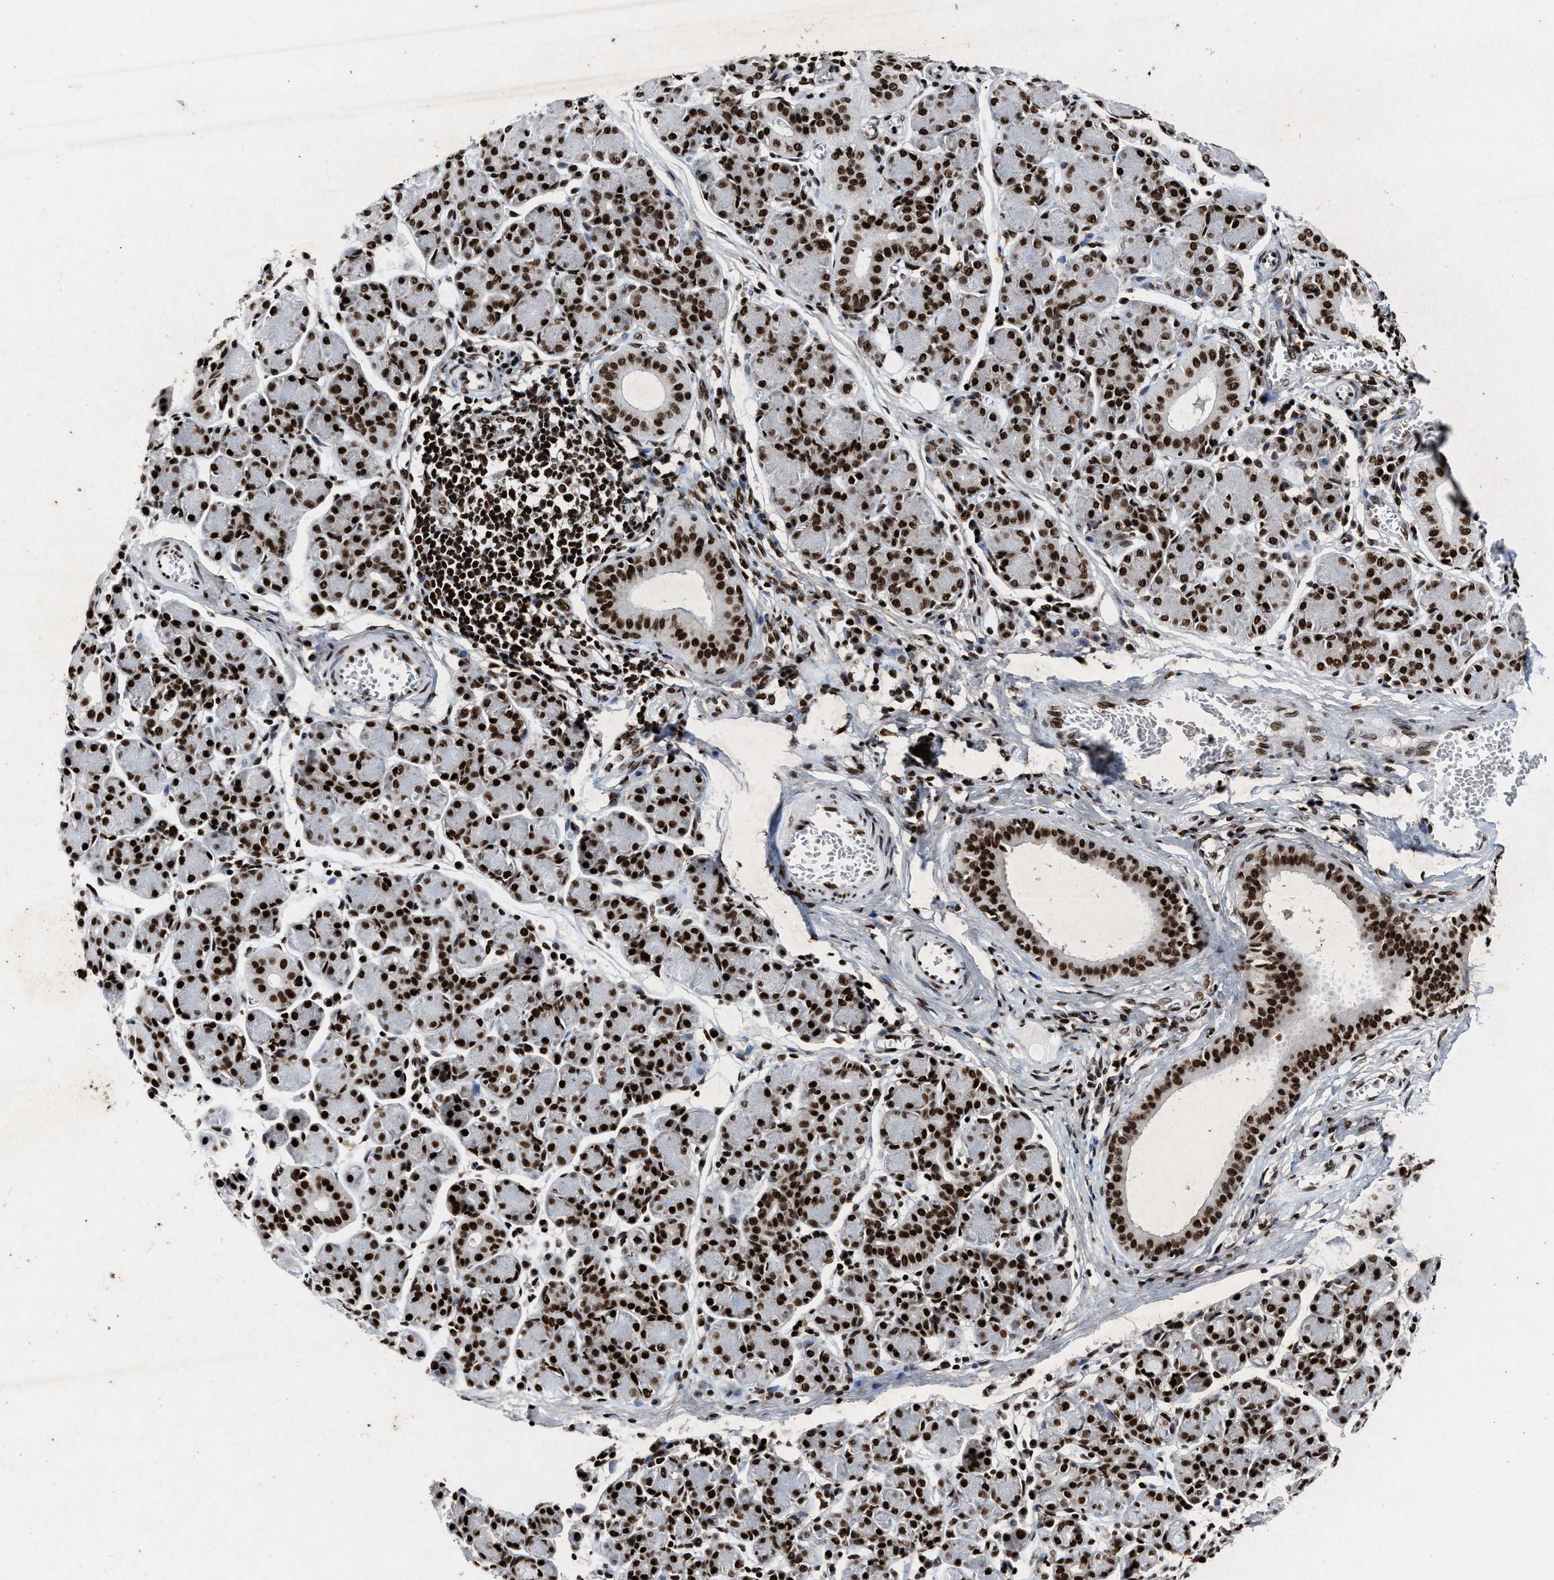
{"staining": {"intensity": "strong", "quantity": ">75%", "location": "nuclear"}, "tissue": "salivary gland", "cell_type": "Glandular cells", "image_type": "normal", "snomed": [{"axis": "morphology", "description": "Normal tissue, NOS"}, {"axis": "morphology", "description": "Inflammation, NOS"}, {"axis": "topography", "description": "Lymph node"}, {"axis": "topography", "description": "Salivary gland"}], "caption": "This micrograph demonstrates IHC staining of normal salivary gland, with high strong nuclear staining in approximately >75% of glandular cells.", "gene": "ALYREF", "patient": {"sex": "male", "age": 3}}